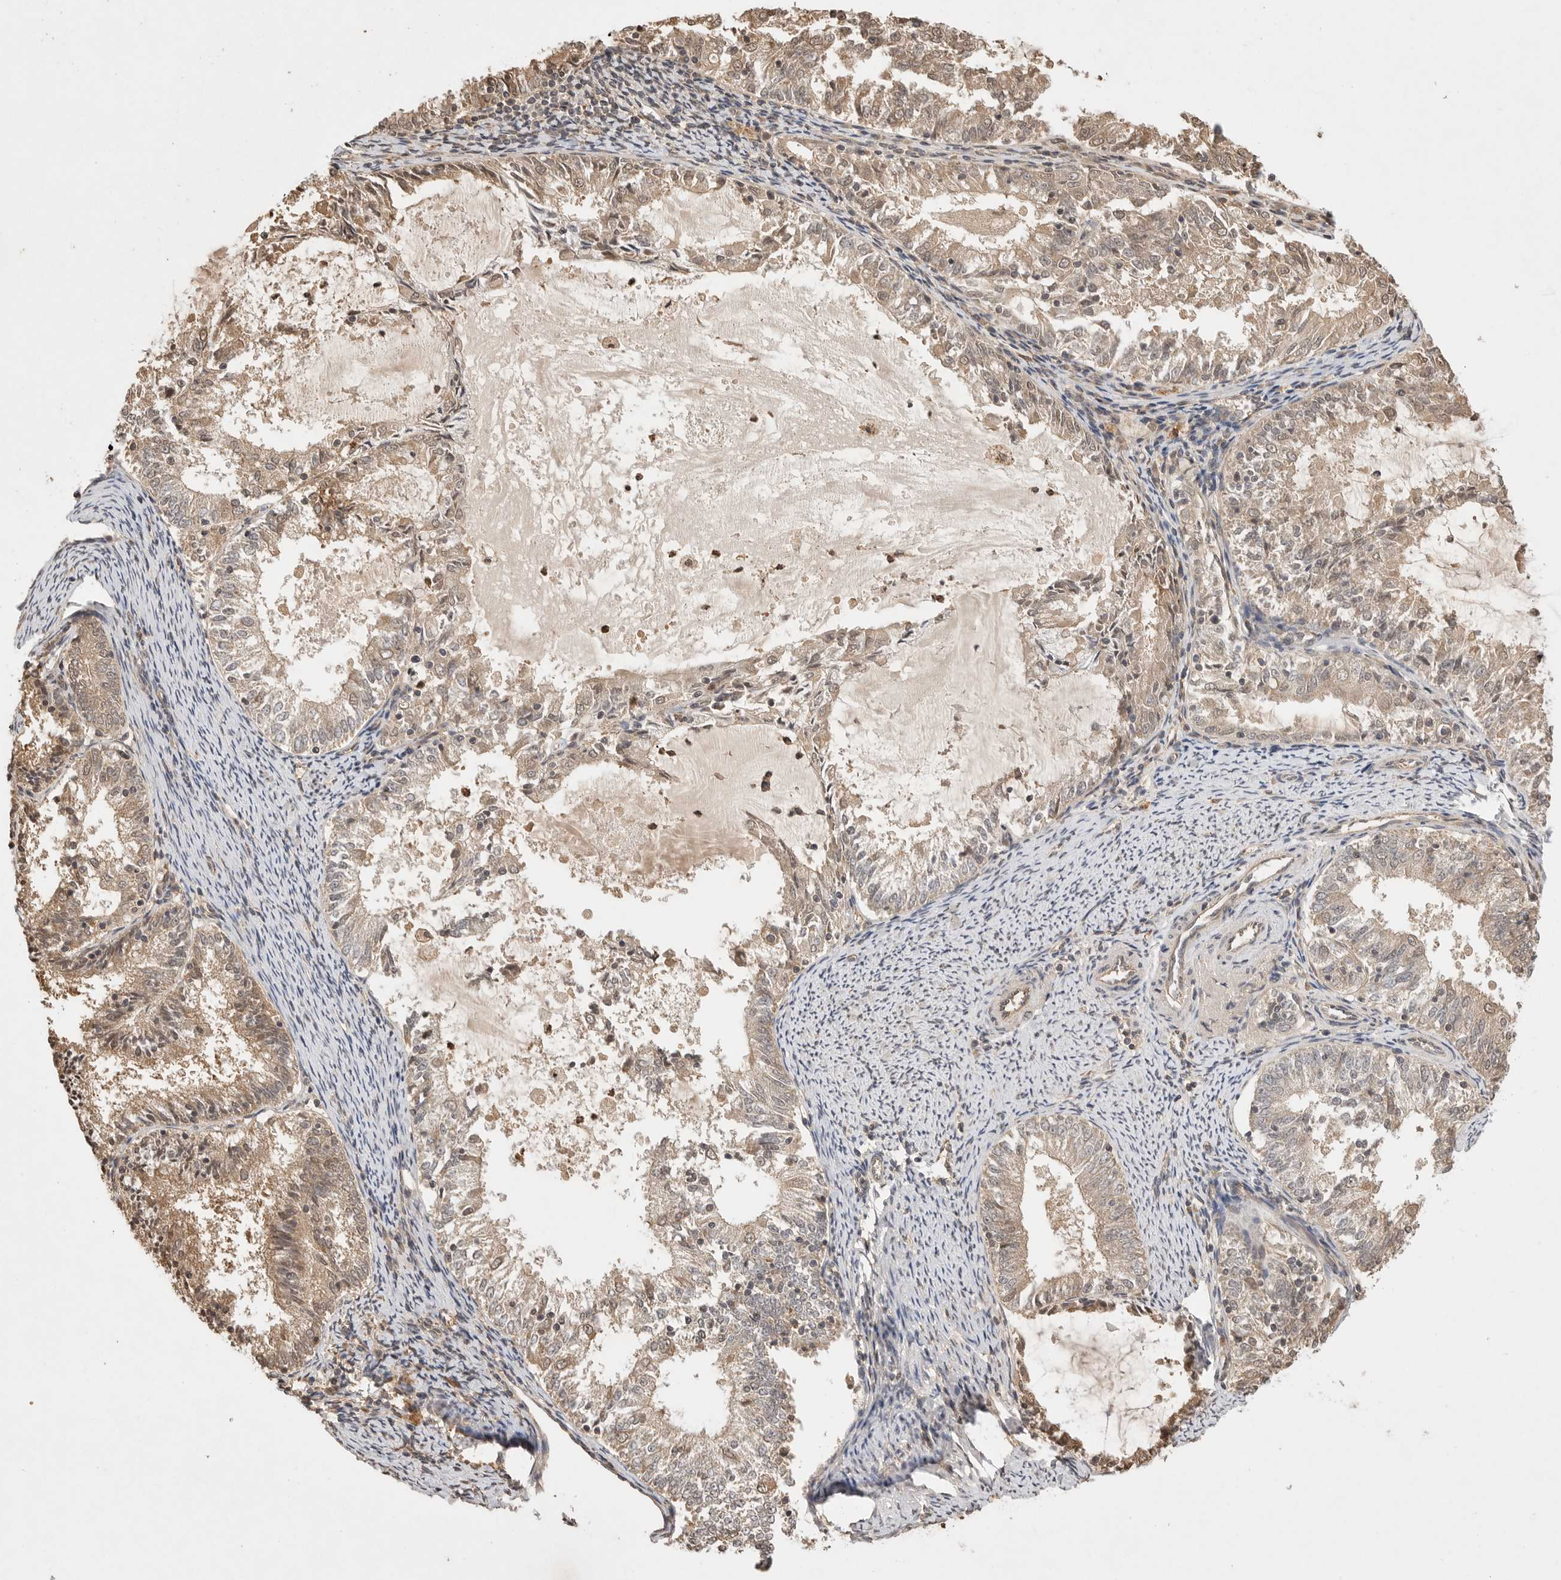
{"staining": {"intensity": "weak", "quantity": ">75%", "location": "cytoplasmic/membranous"}, "tissue": "endometrial cancer", "cell_type": "Tumor cells", "image_type": "cancer", "snomed": [{"axis": "morphology", "description": "Adenocarcinoma, NOS"}, {"axis": "topography", "description": "Endometrium"}], "caption": "Immunohistochemical staining of endometrial cancer (adenocarcinoma) exhibits low levels of weak cytoplasmic/membranous protein positivity in about >75% of tumor cells. (brown staining indicates protein expression, while blue staining denotes nuclei).", "gene": "PRMT3", "patient": {"sex": "female", "age": 57}}